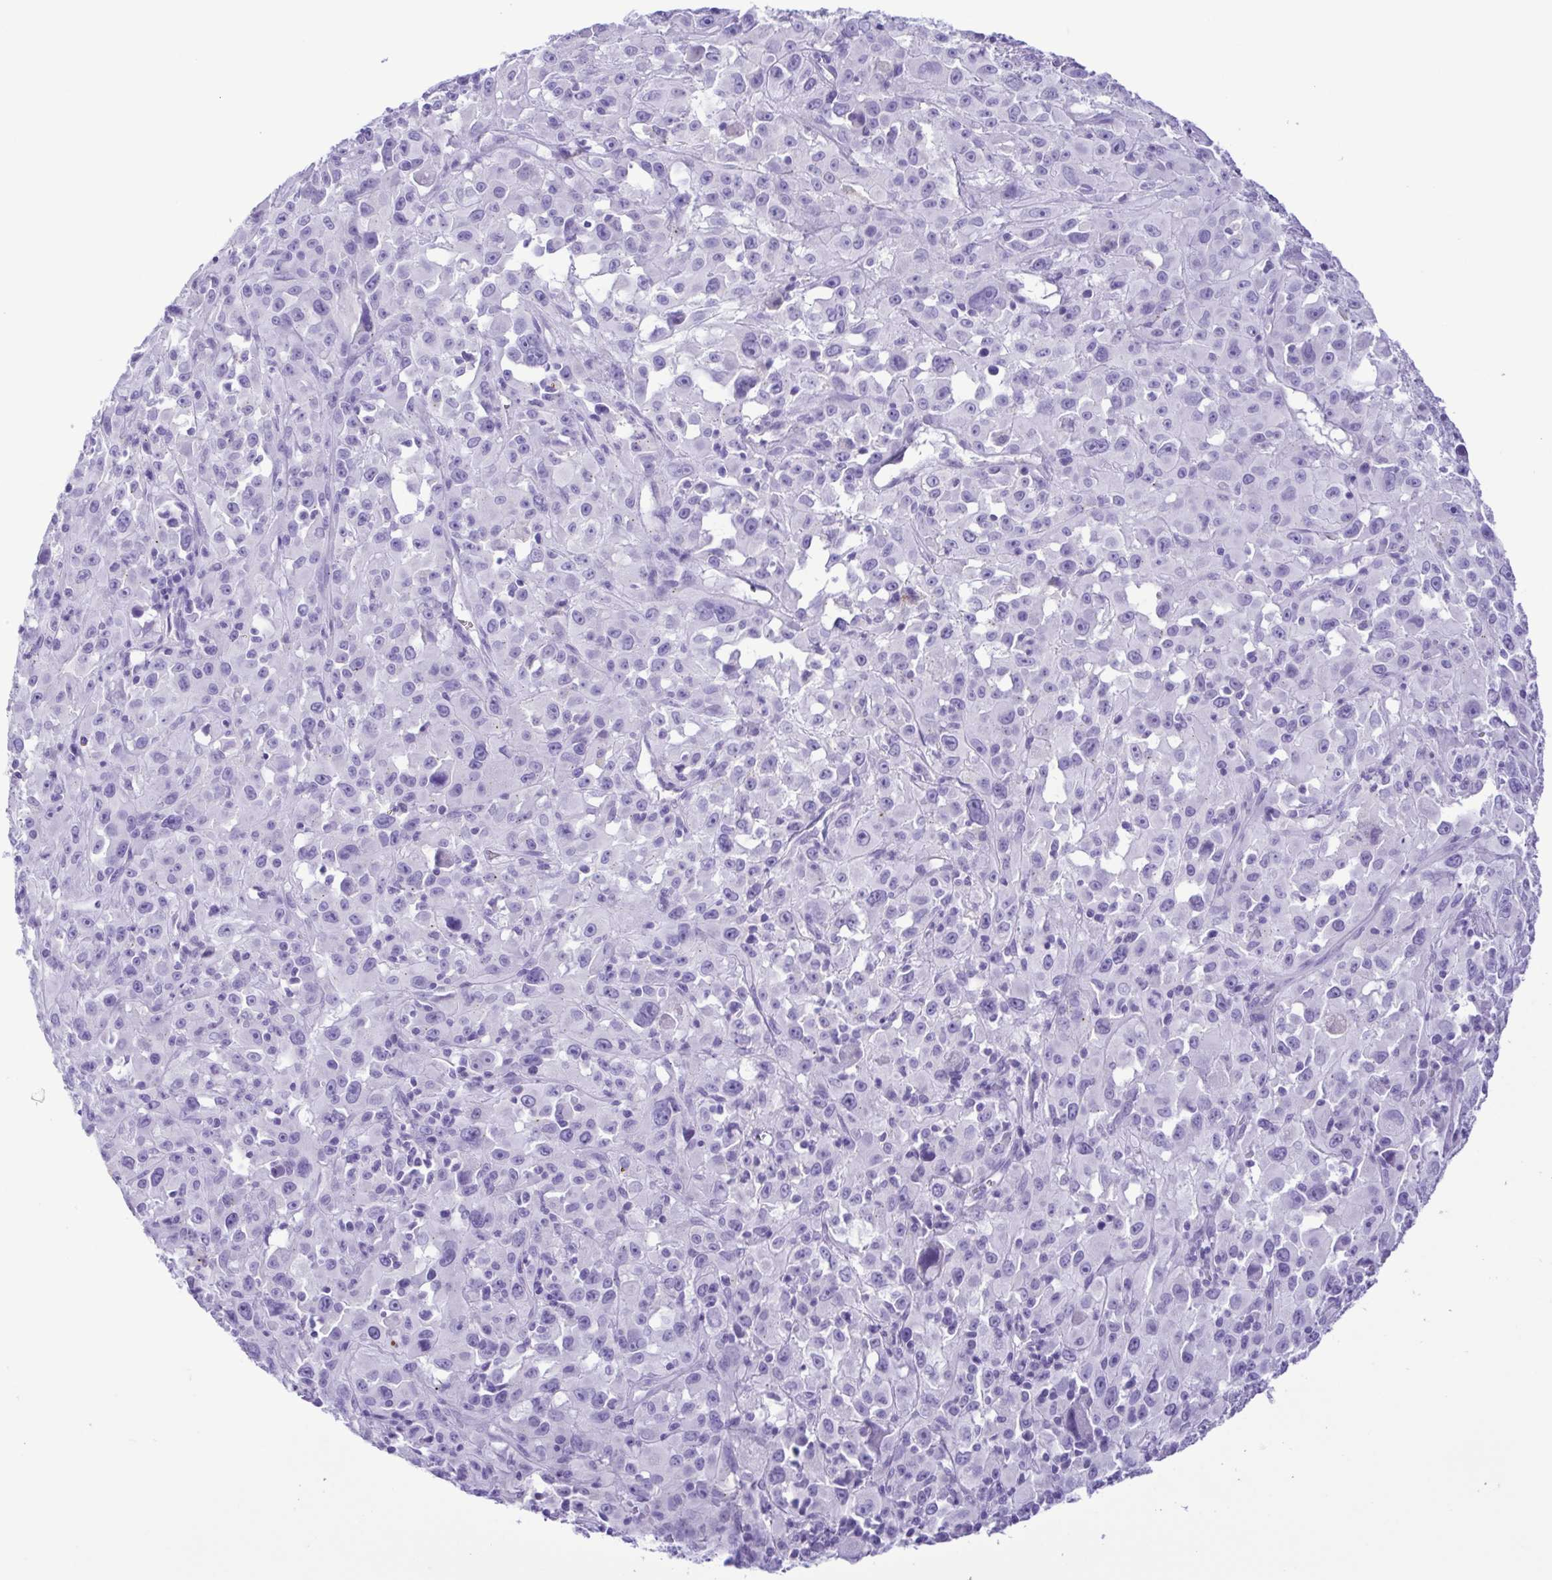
{"staining": {"intensity": "negative", "quantity": "none", "location": "none"}, "tissue": "melanoma", "cell_type": "Tumor cells", "image_type": "cancer", "snomed": [{"axis": "morphology", "description": "Malignant melanoma, Metastatic site"}, {"axis": "topography", "description": "Soft tissue"}], "caption": "The photomicrograph exhibits no staining of tumor cells in malignant melanoma (metastatic site).", "gene": "OVGP1", "patient": {"sex": "male", "age": 50}}